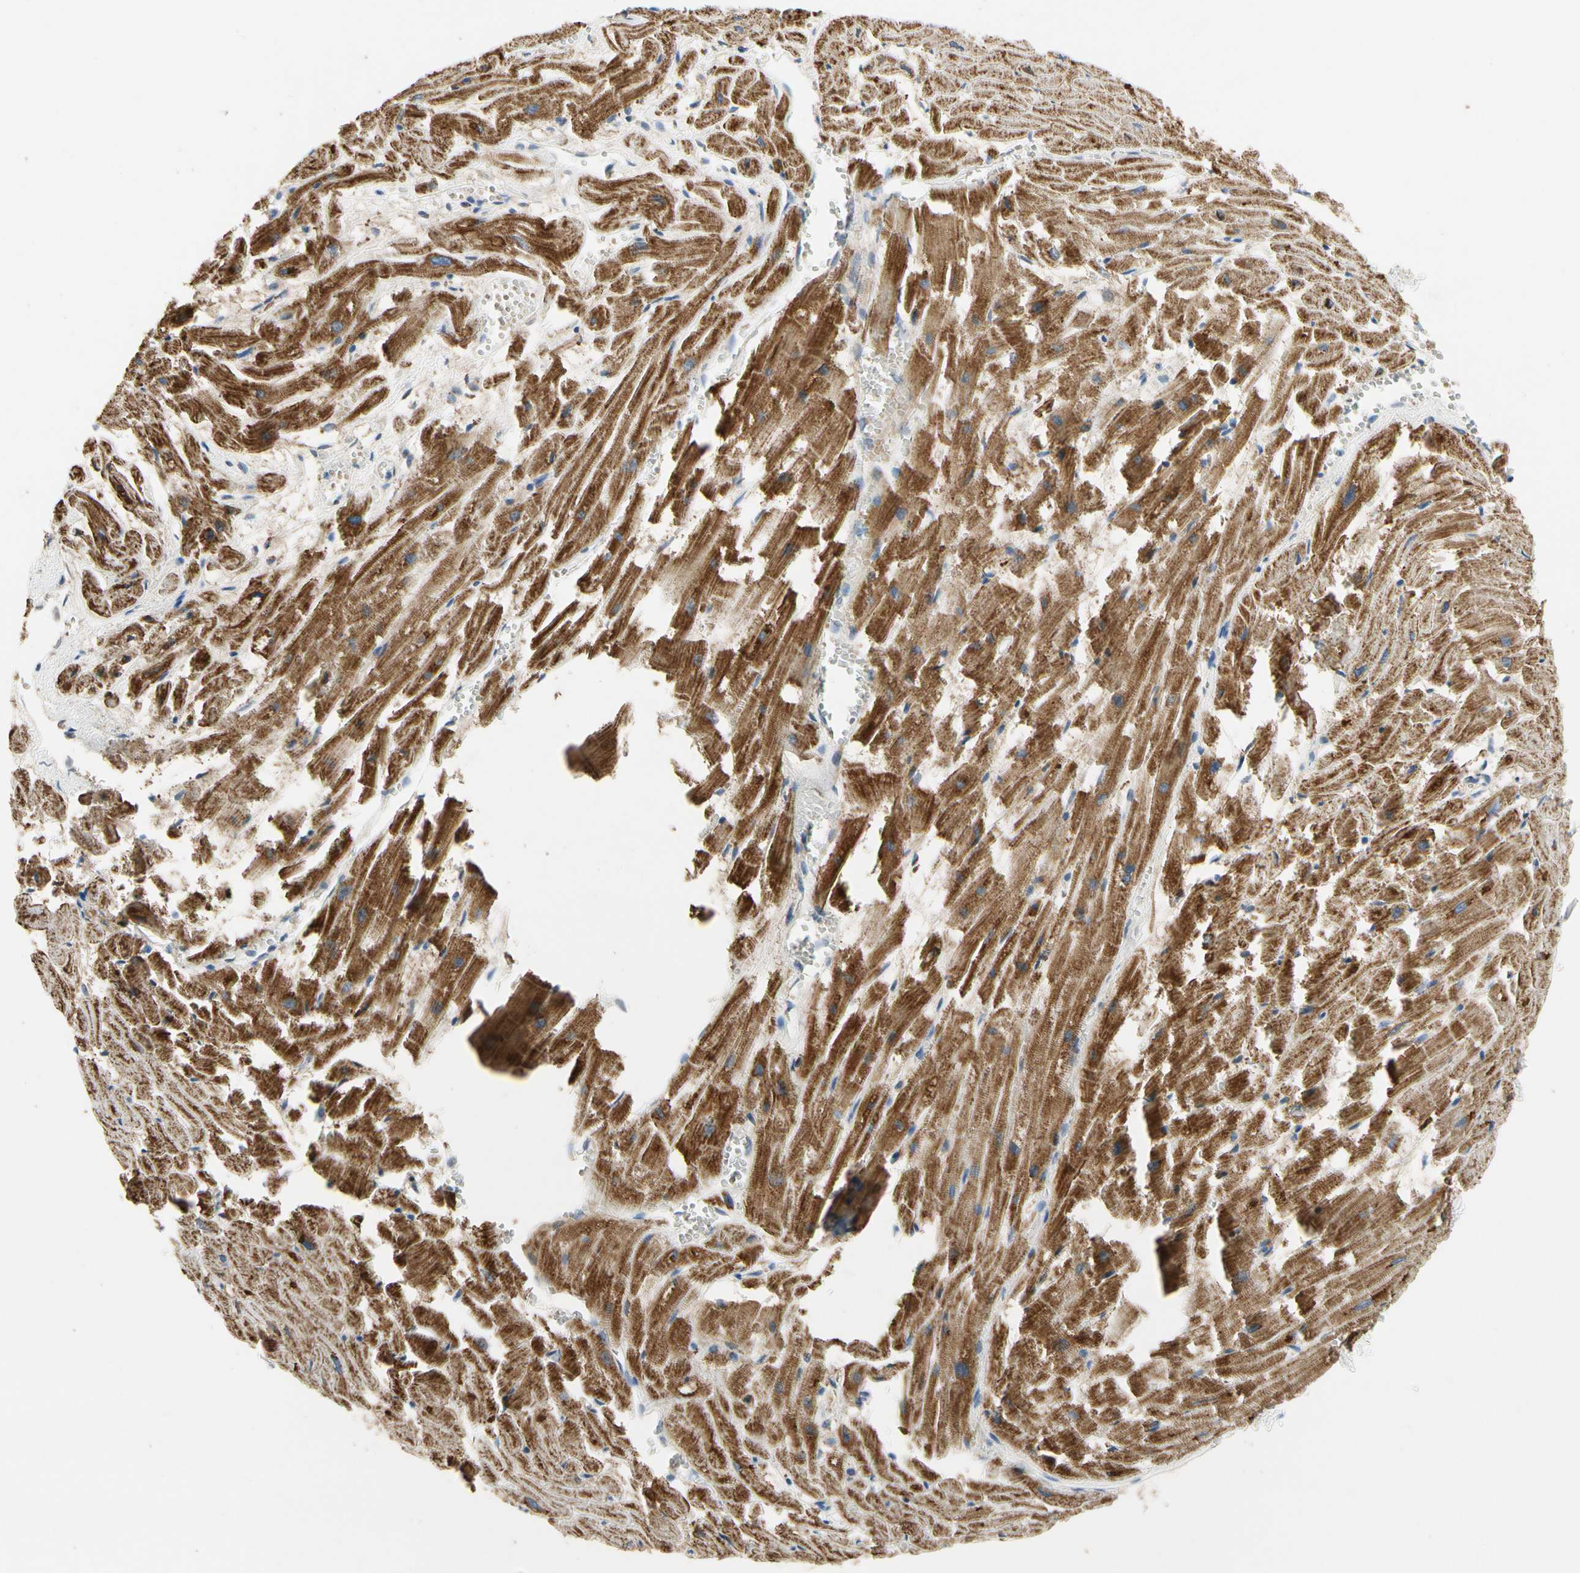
{"staining": {"intensity": "strong", "quantity": ">75%", "location": "cytoplasmic/membranous"}, "tissue": "heart muscle", "cell_type": "Cardiomyocytes", "image_type": "normal", "snomed": [{"axis": "morphology", "description": "Normal tissue, NOS"}, {"axis": "topography", "description": "Heart"}], "caption": "The histopathology image reveals immunohistochemical staining of unremarkable heart muscle. There is strong cytoplasmic/membranous staining is seen in about >75% of cardiomyocytes. The protein is stained brown, and the nuclei are stained in blue (DAB (3,3'-diaminobenzidine) IHC with brightfield microscopy, high magnification).", "gene": "KLHDC8B", "patient": {"sex": "female", "age": 19}}